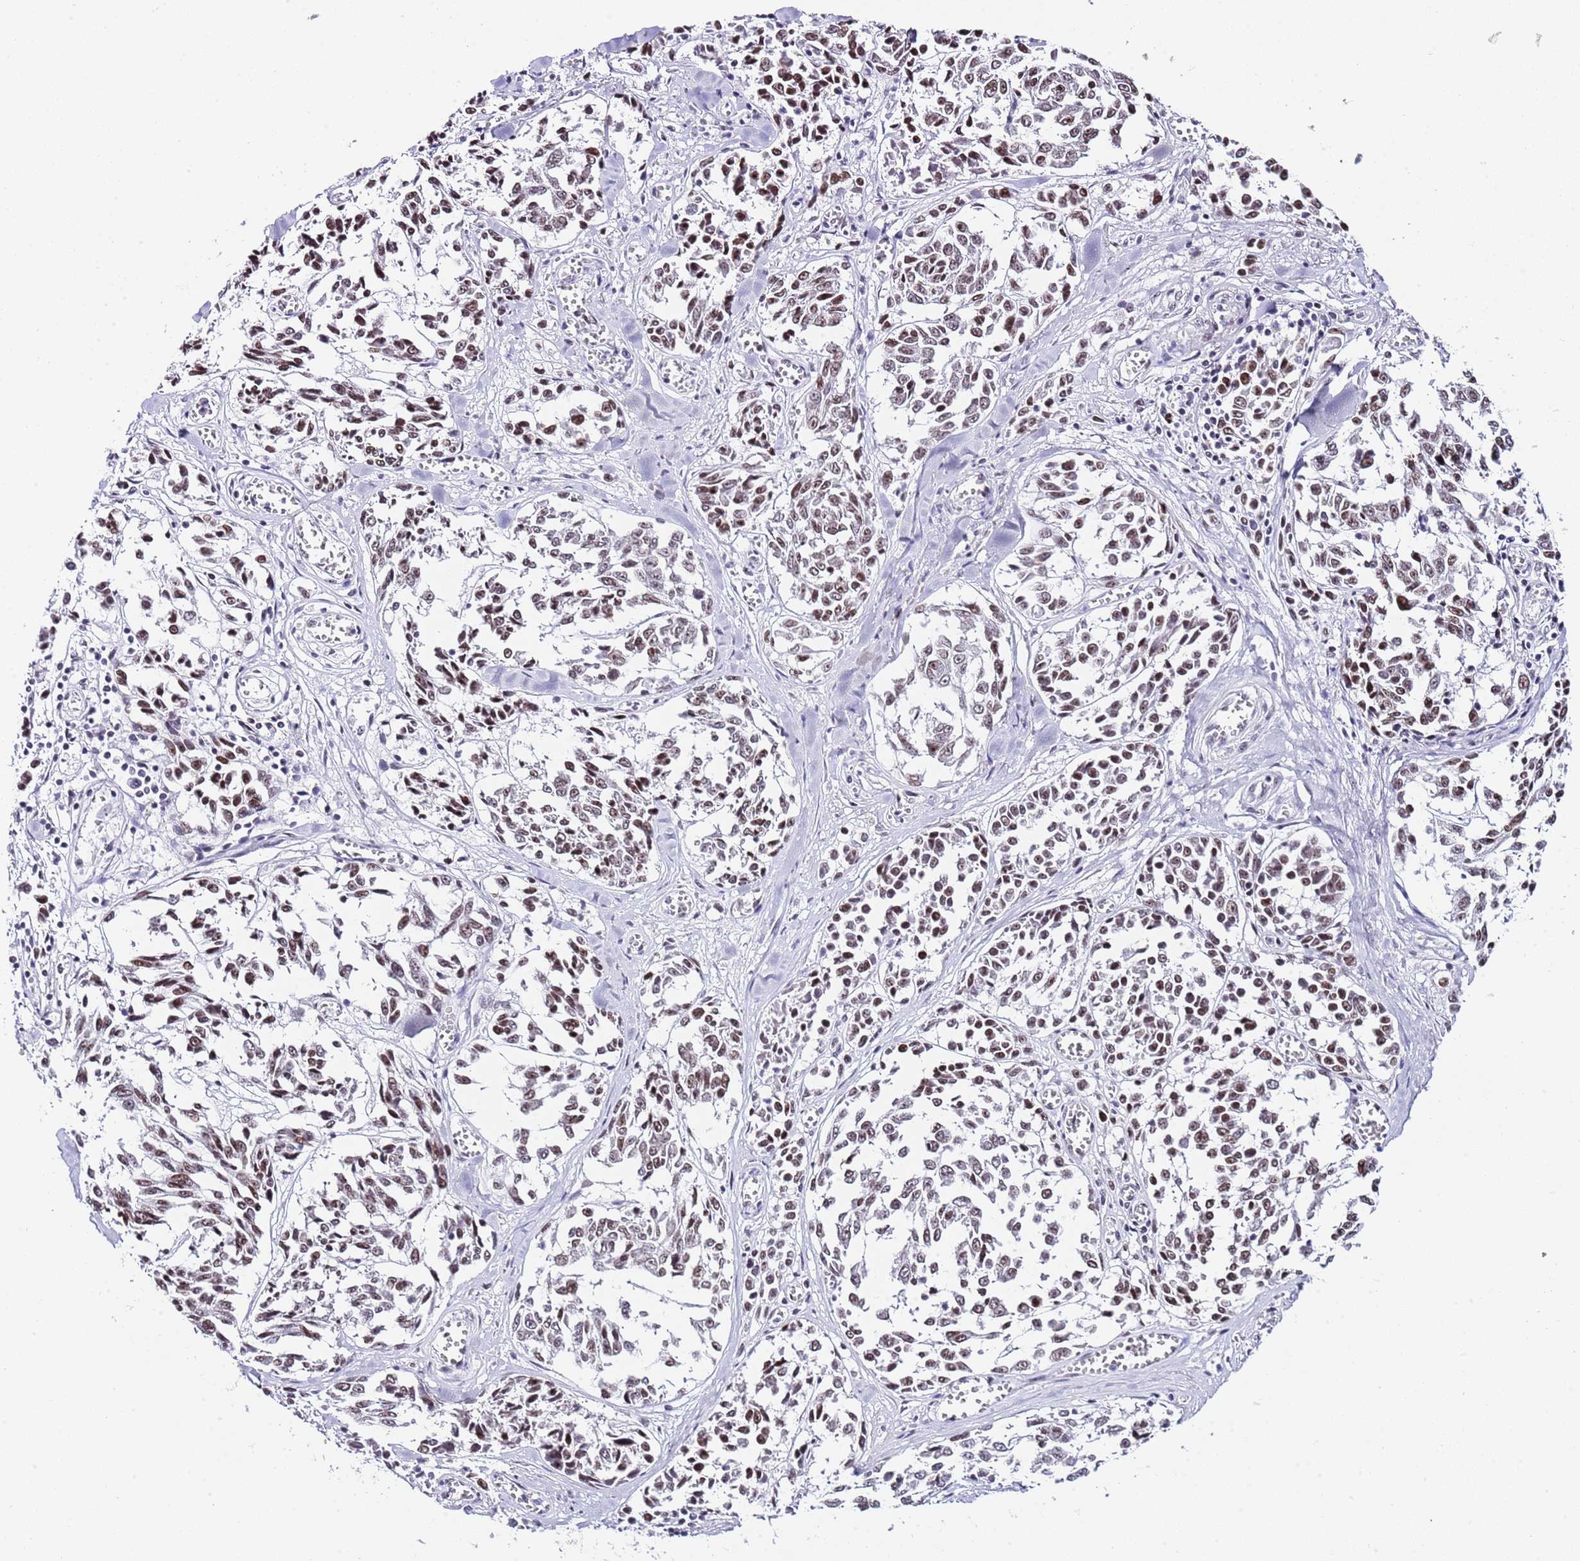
{"staining": {"intensity": "moderate", "quantity": ">75%", "location": "nuclear"}, "tissue": "melanoma", "cell_type": "Tumor cells", "image_type": "cancer", "snomed": [{"axis": "morphology", "description": "Malignant melanoma, NOS"}, {"axis": "topography", "description": "Skin"}], "caption": "Immunohistochemical staining of human melanoma displays moderate nuclear protein positivity in about >75% of tumor cells.", "gene": "NOP56", "patient": {"sex": "female", "age": 64}}